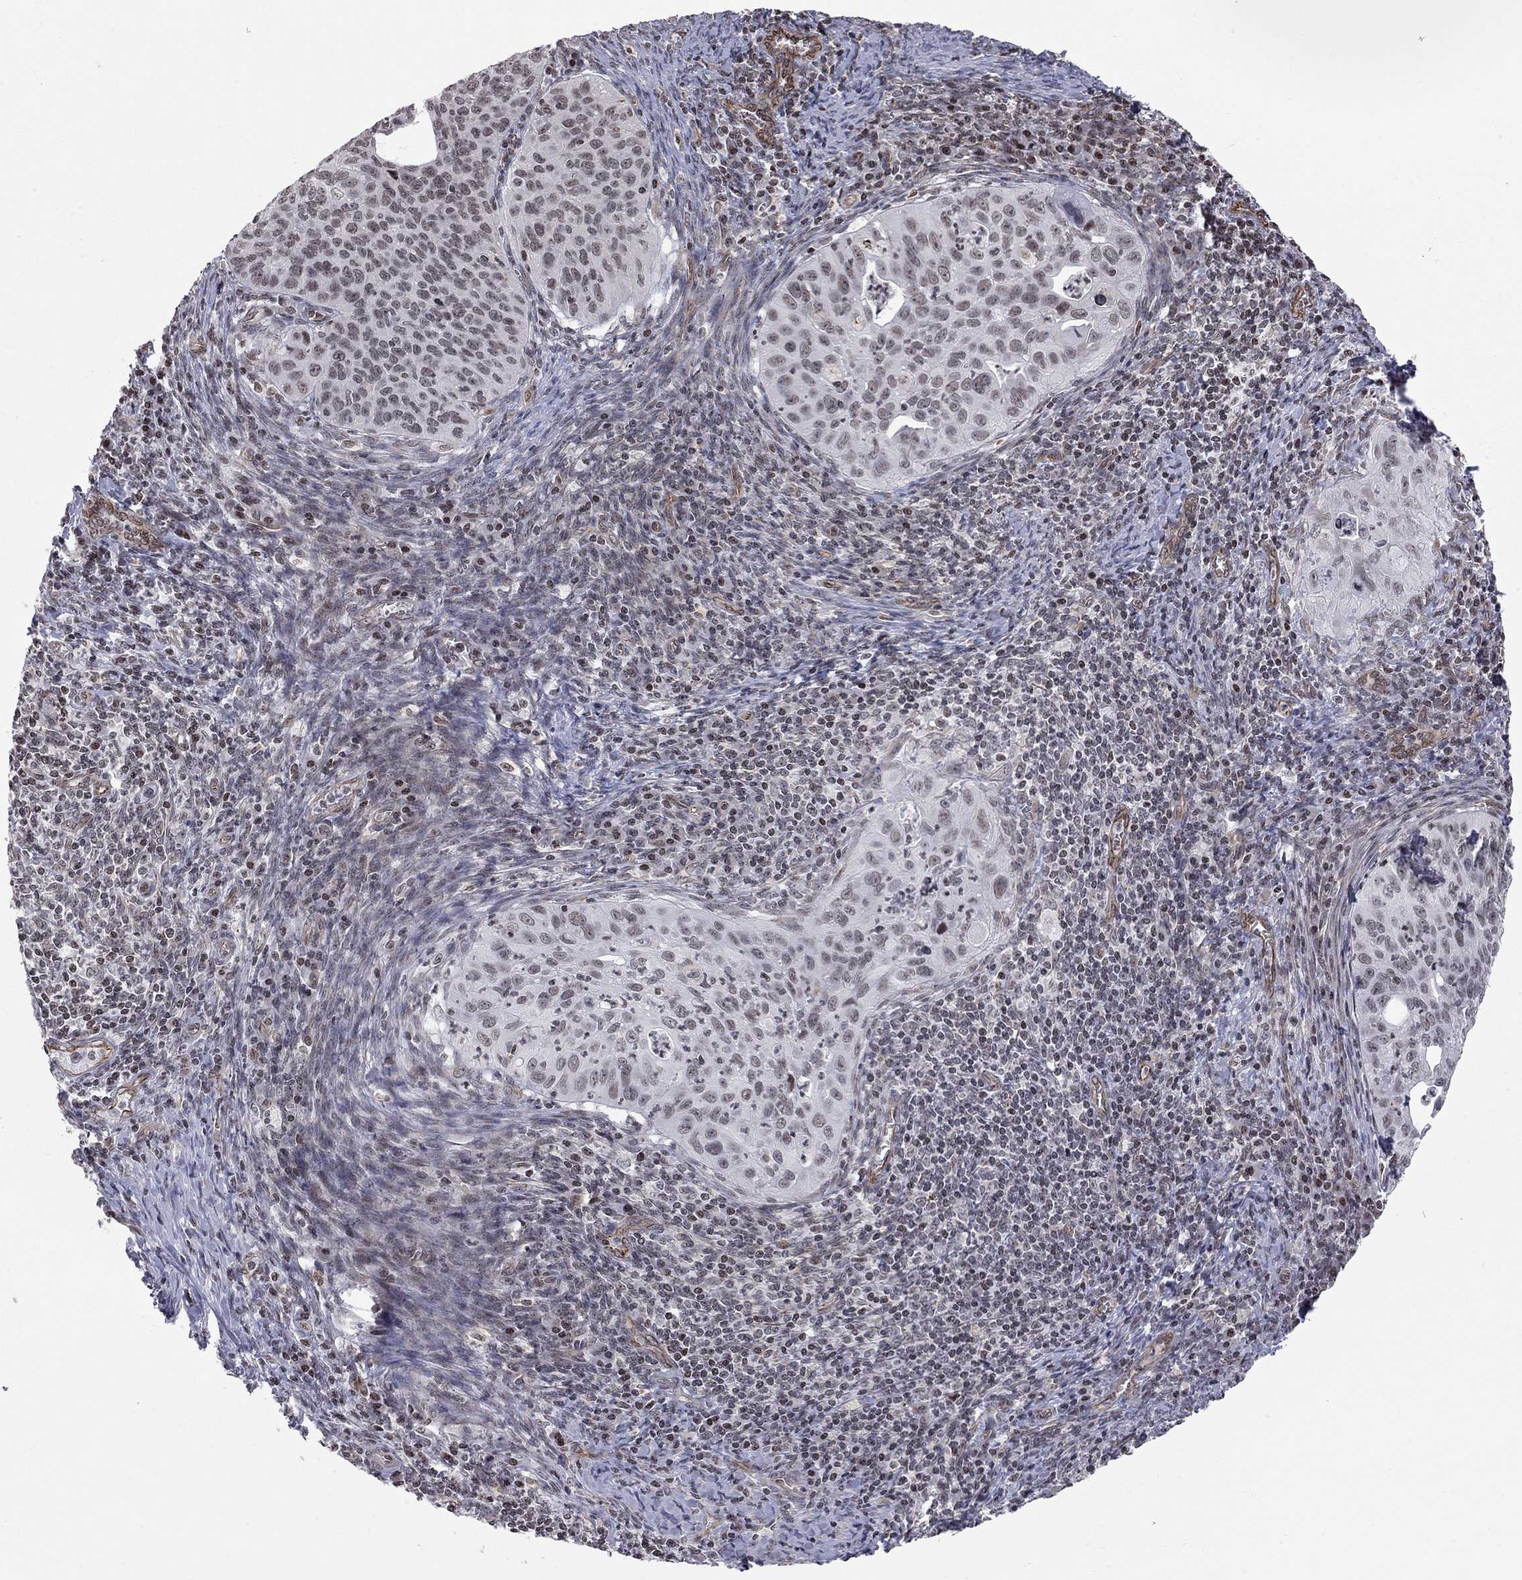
{"staining": {"intensity": "negative", "quantity": "none", "location": "none"}, "tissue": "cervical cancer", "cell_type": "Tumor cells", "image_type": "cancer", "snomed": [{"axis": "morphology", "description": "Squamous cell carcinoma, NOS"}, {"axis": "topography", "description": "Cervix"}], "caption": "Cervical squamous cell carcinoma stained for a protein using immunohistochemistry demonstrates no expression tumor cells.", "gene": "MTNR1B", "patient": {"sex": "female", "age": 26}}